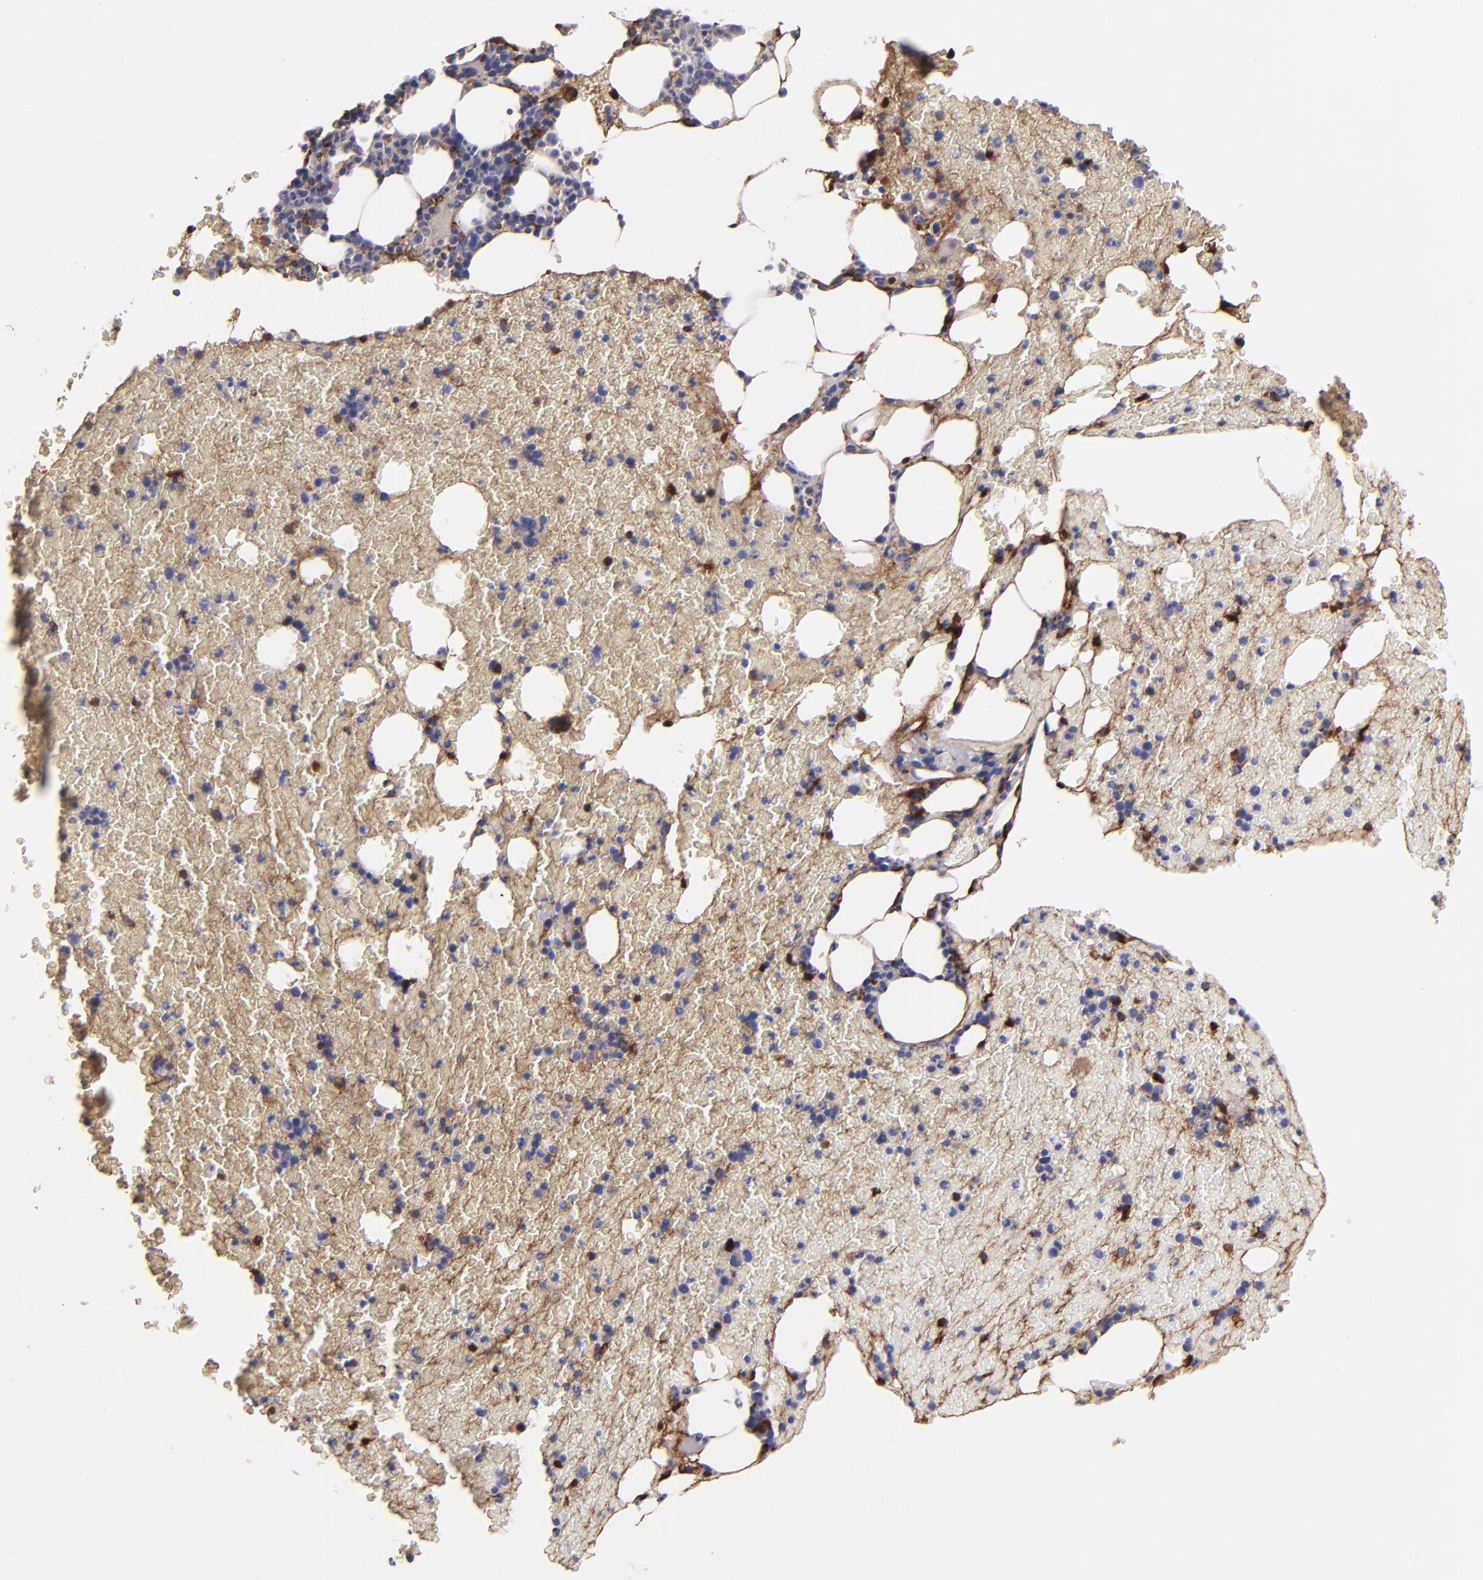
{"staining": {"intensity": "weak", "quantity": "<25%", "location": "cytoplasmic/membranous"}, "tissue": "bone marrow", "cell_type": "Hematopoietic cells", "image_type": "normal", "snomed": [{"axis": "morphology", "description": "Normal tissue, NOS"}, {"axis": "topography", "description": "Bone marrow"}], "caption": "Immunohistochemistry image of normal bone marrow stained for a protein (brown), which shows no expression in hematopoietic cells.", "gene": "C1QA", "patient": {"sex": "female", "age": 84}}